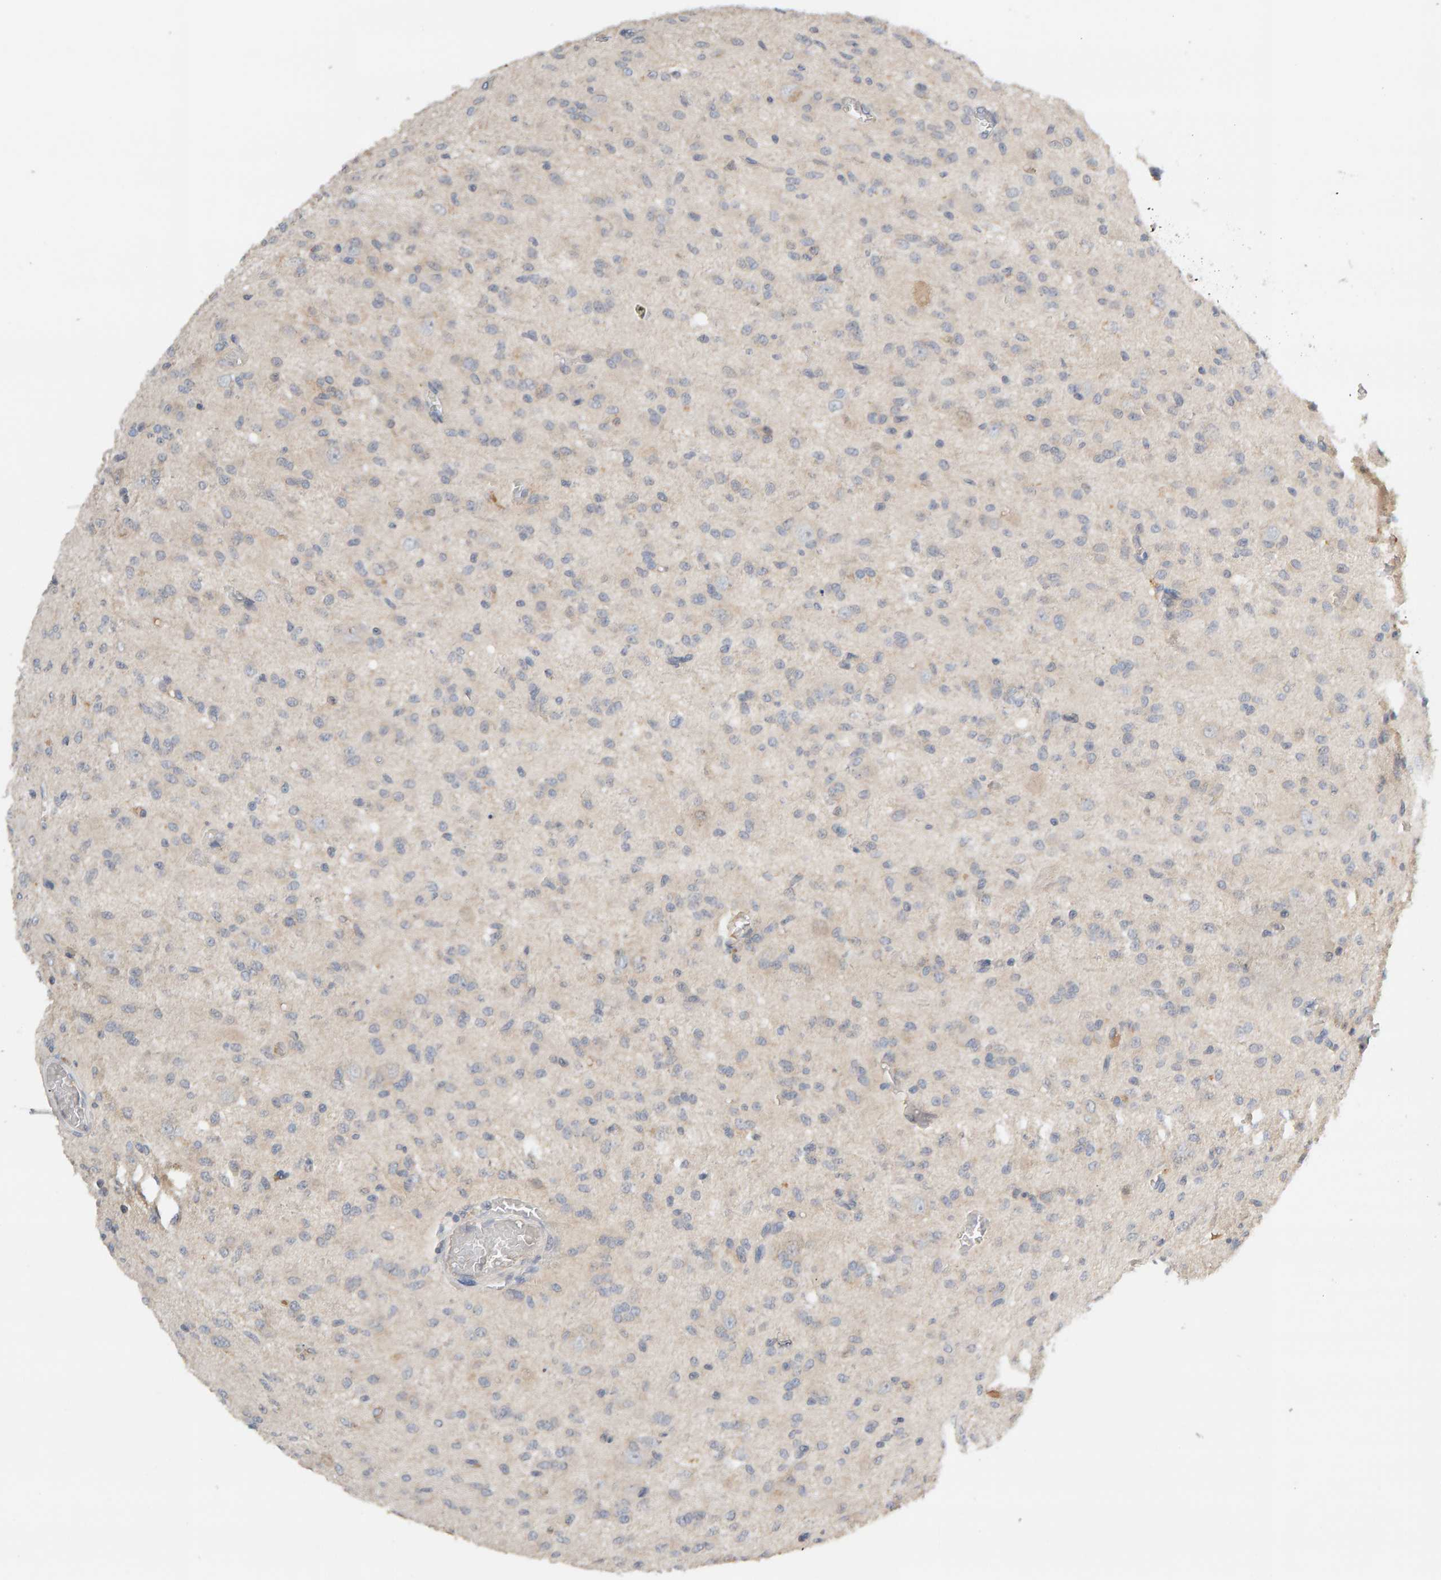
{"staining": {"intensity": "negative", "quantity": "none", "location": "none"}, "tissue": "glioma", "cell_type": "Tumor cells", "image_type": "cancer", "snomed": [{"axis": "morphology", "description": "Glioma, malignant, High grade"}, {"axis": "topography", "description": "Brain"}], "caption": "Image shows no significant protein positivity in tumor cells of glioma.", "gene": "GFUS", "patient": {"sex": "female", "age": 59}}